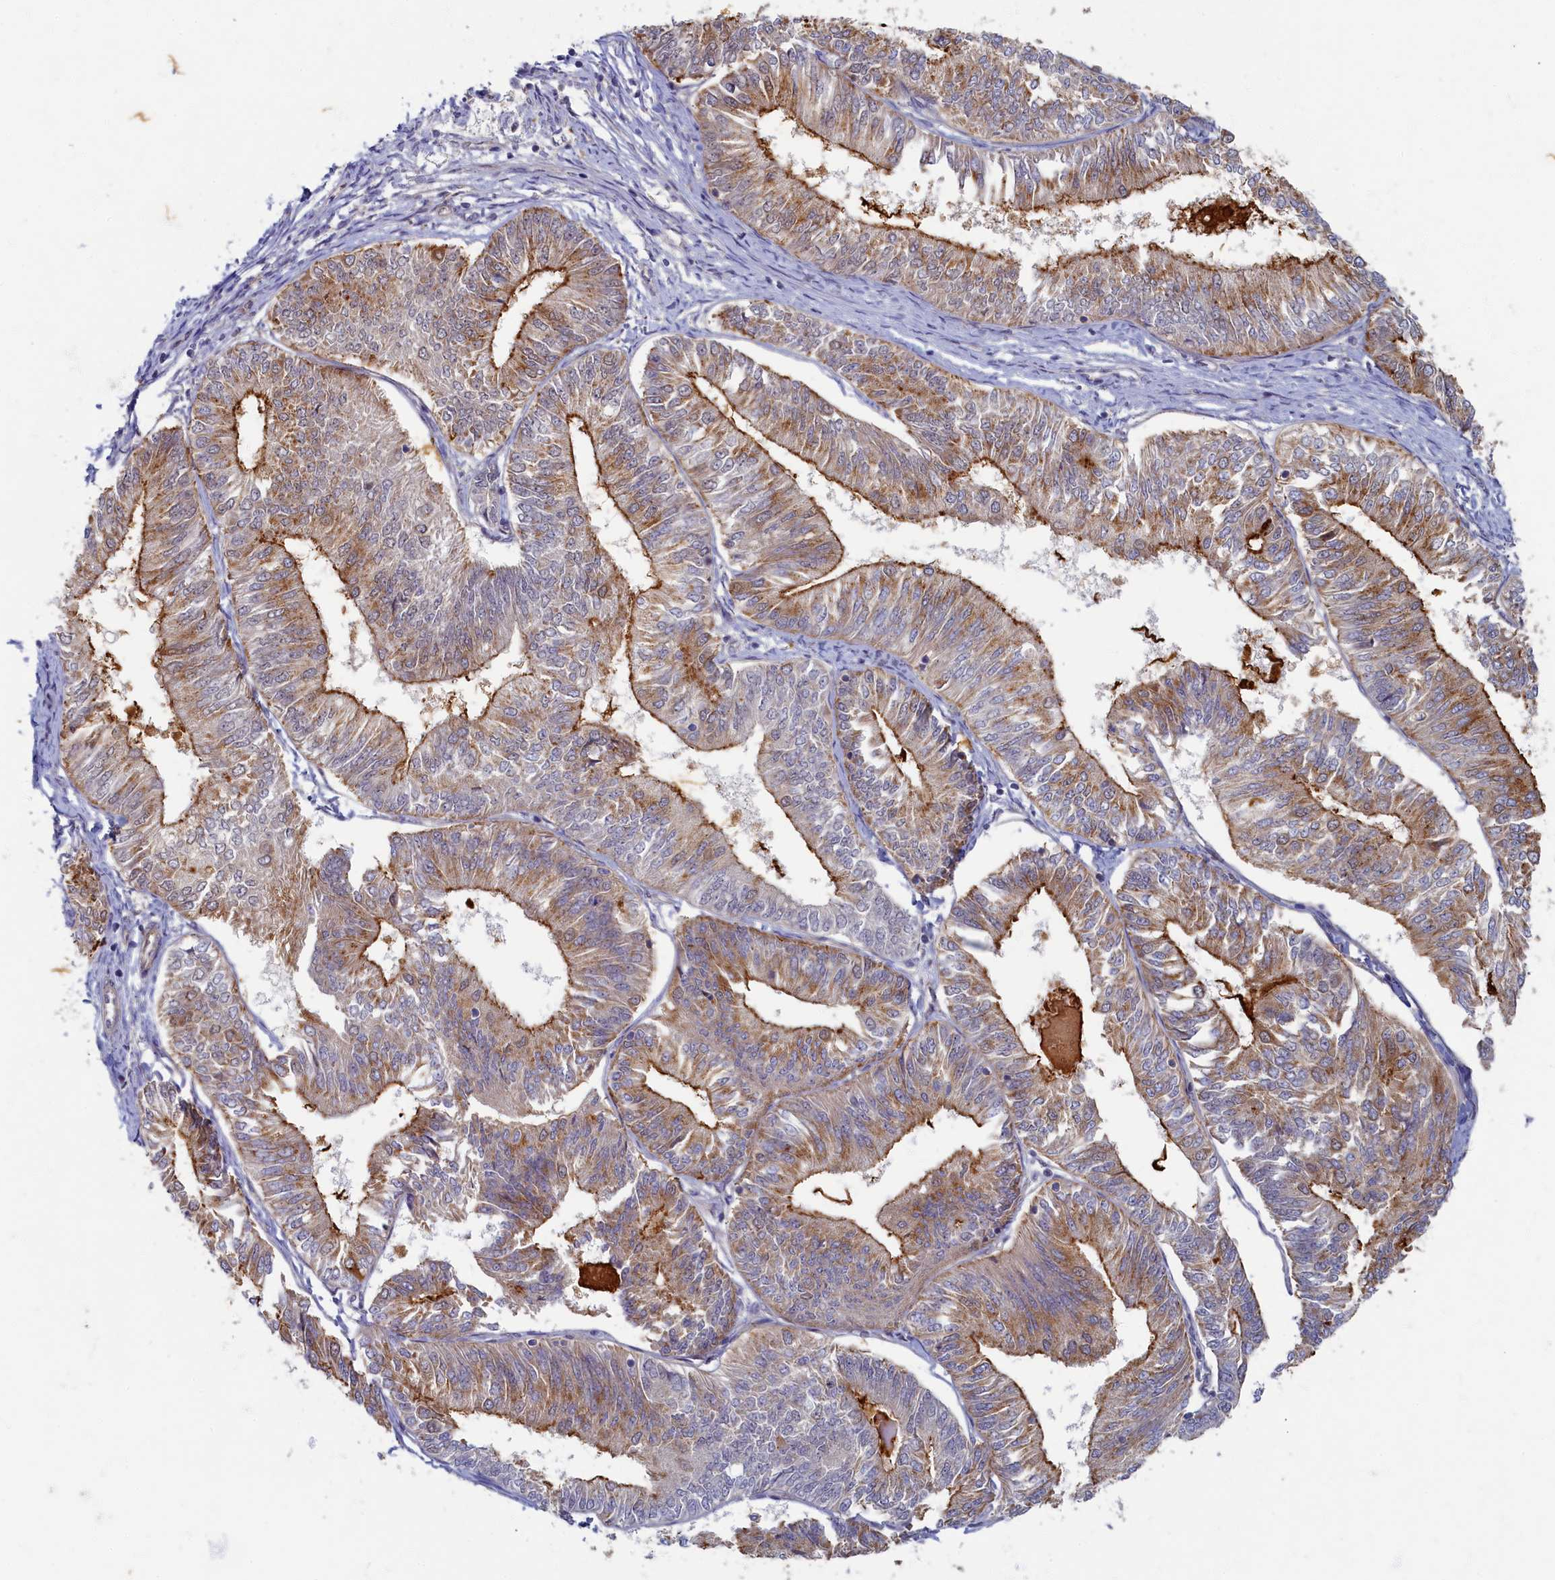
{"staining": {"intensity": "strong", "quantity": "25%-75%", "location": "cytoplasmic/membranous"}, "tissue": "endometrial cancer", "cell_type": "Tumor cells", "image_type": "cancer", "snomed": [{"axis": "morphology", "description": "Adenocarcinoma, NOS"}, {"axis": "topography", "description": "Endometrium"}], "caption": "Tumor cells display strong cytoplasmic/membranous positivity in about 25%-75% of cells in endometrial cancer (adenocarcinoma). Nuclei are stained in blue.", "gene": "WDR59", "patient": {"sex": "female", "age": 58}}